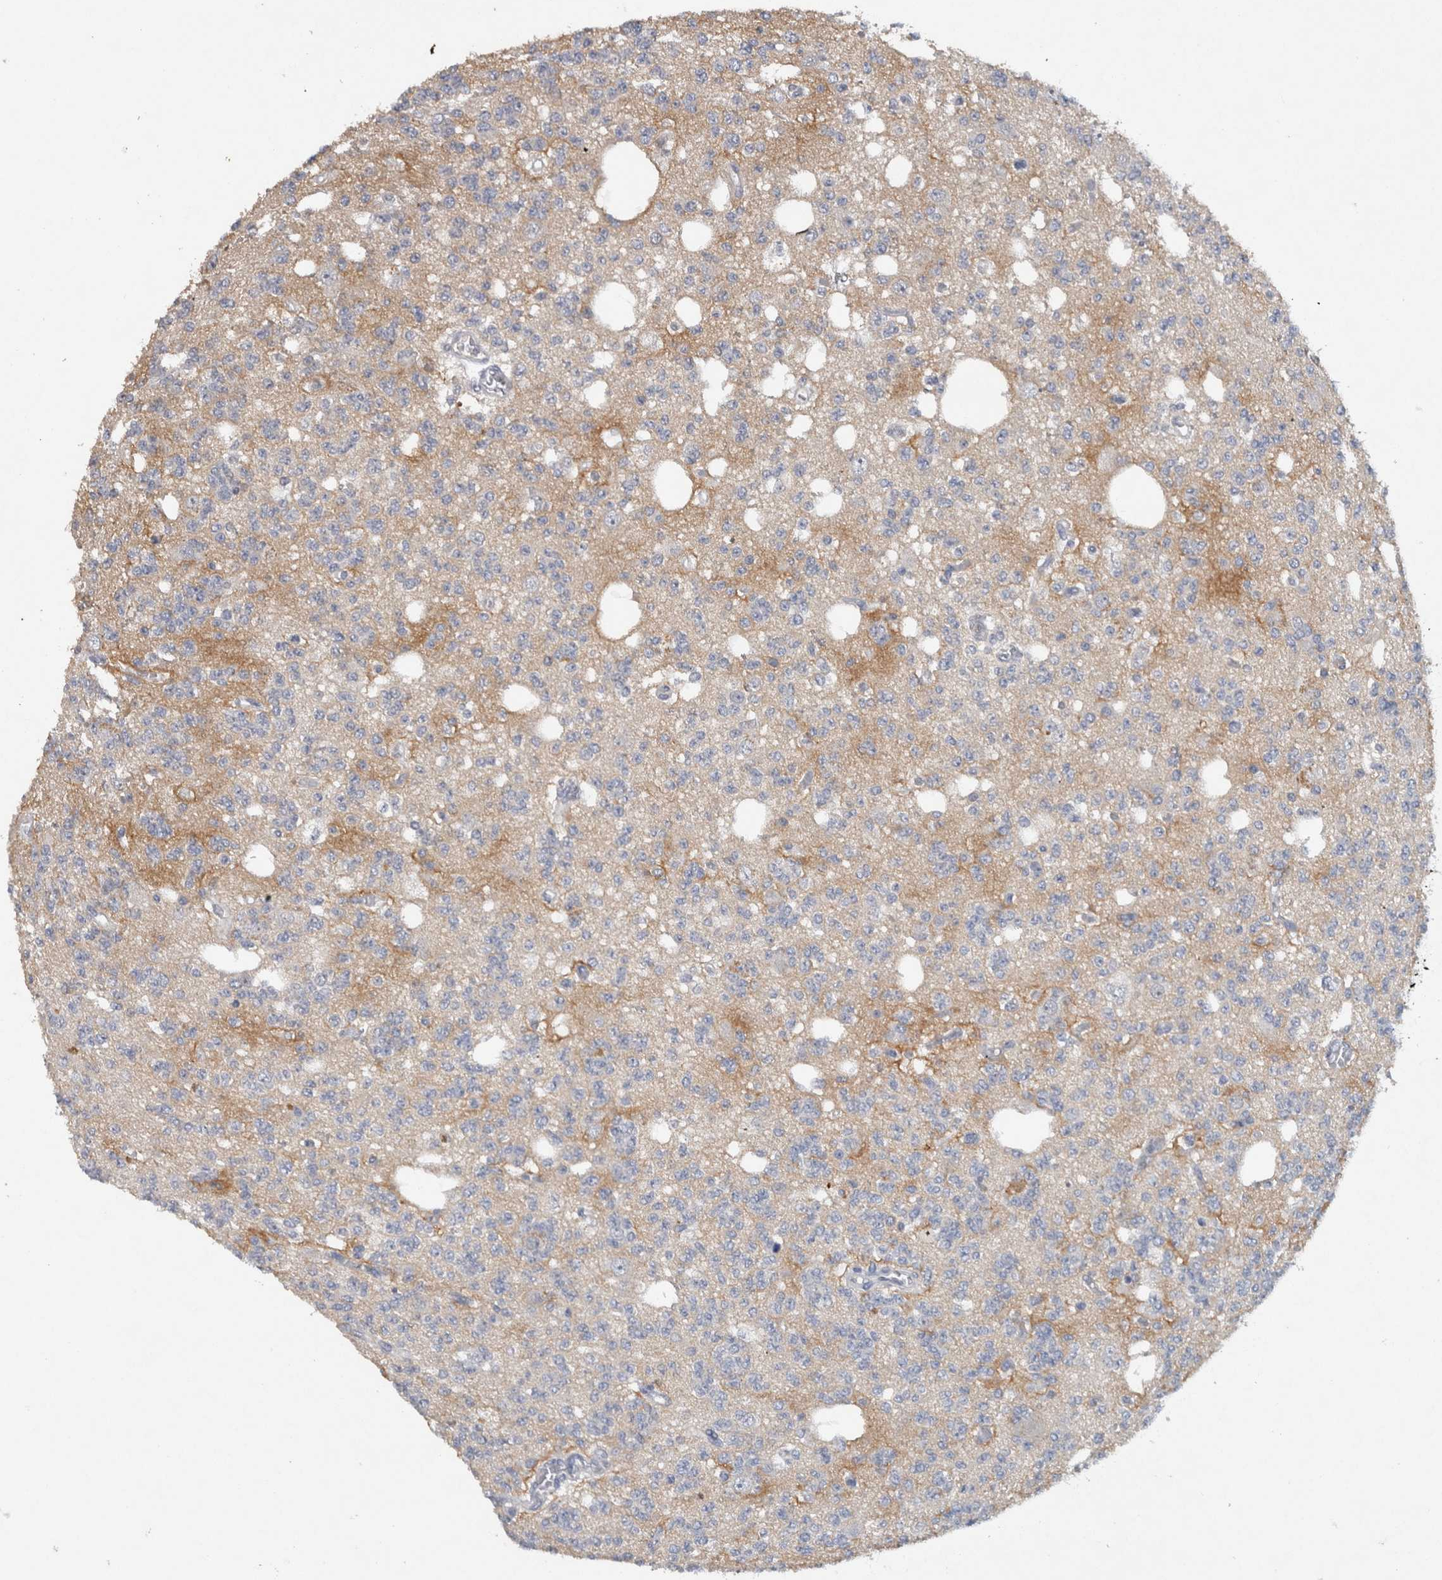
{"staining": {"intensity": "weak", "quantity": "25%-75%", "location": "cytoplasmic/membranous"}, "tissue": "glioma", "cell_type": "Tumor cells", "image_type": "cancer", "snomed": [{"axis": "morphology", "description": "Glioma, malignant, Low grade"}, {"axis": "topography", "description": "Brain"}], "caption": "This photomicrograph shows IHC staining of malignant low-grade glioma, with low weak cytoplasmic/membranous staining in about 25%-75% of tumor cells.", "gene": "HEXD", "patient": {"sex": "male", "age": 38}}